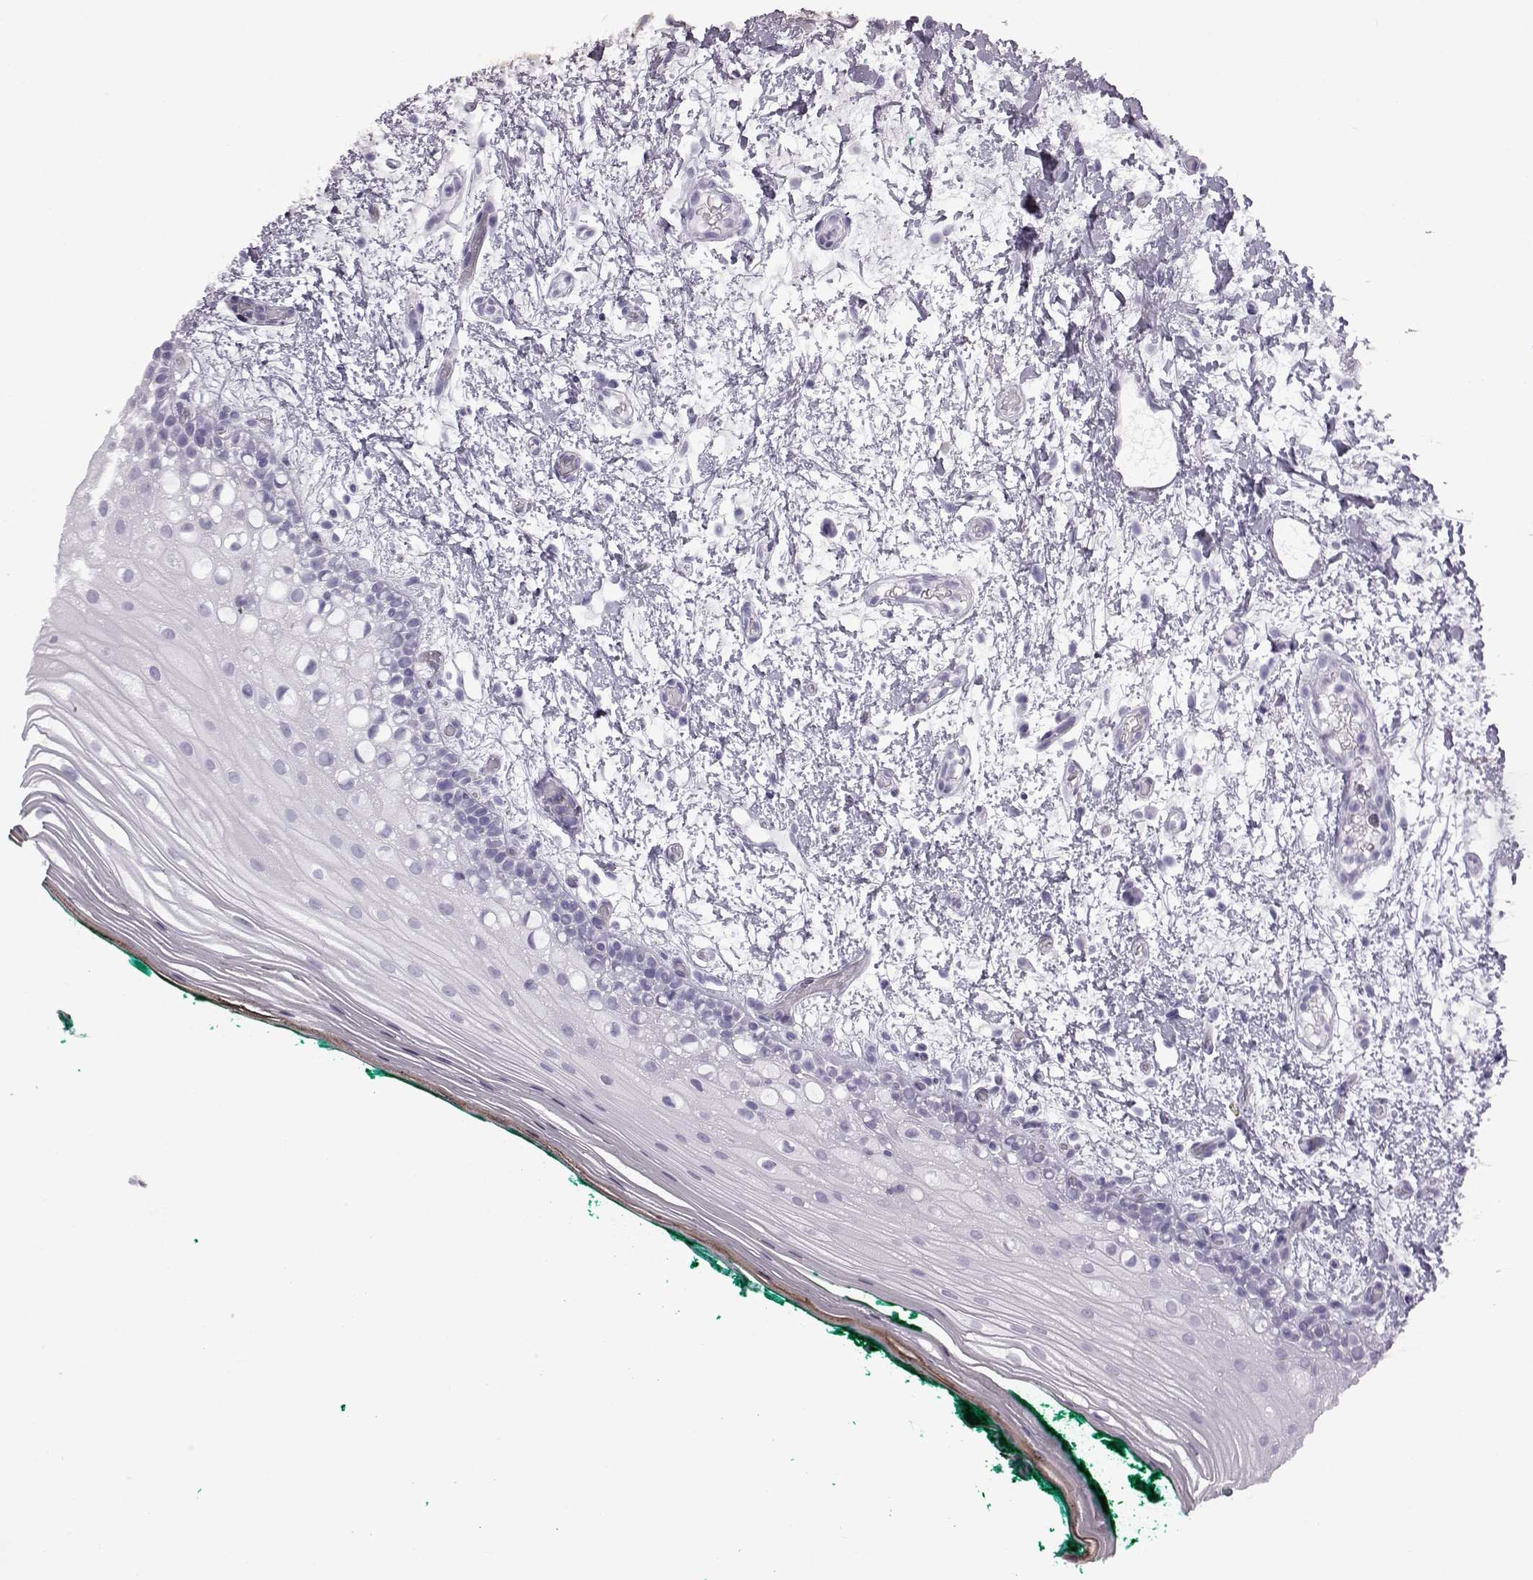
{"staining": {"intensity": "negative", "quantity": "none", "location": "none"}, "tissue": "oral mucosa", "cell_type": "Squamous epithelial cells", "image_type": "normal", "snomed": [{"axis": "morphology", "description": "Normal tissue, NOS"}, {"axis": "topography", "description": "Oral tissue"}], "caption": "The immunohistochemistry micrograph has no significant positivity in squamous epithelial cells of oral mucosa. Nuclei are stained in blue.", "gene": "SLC28A2", "patient": {"sex": "female", "age": 83}}